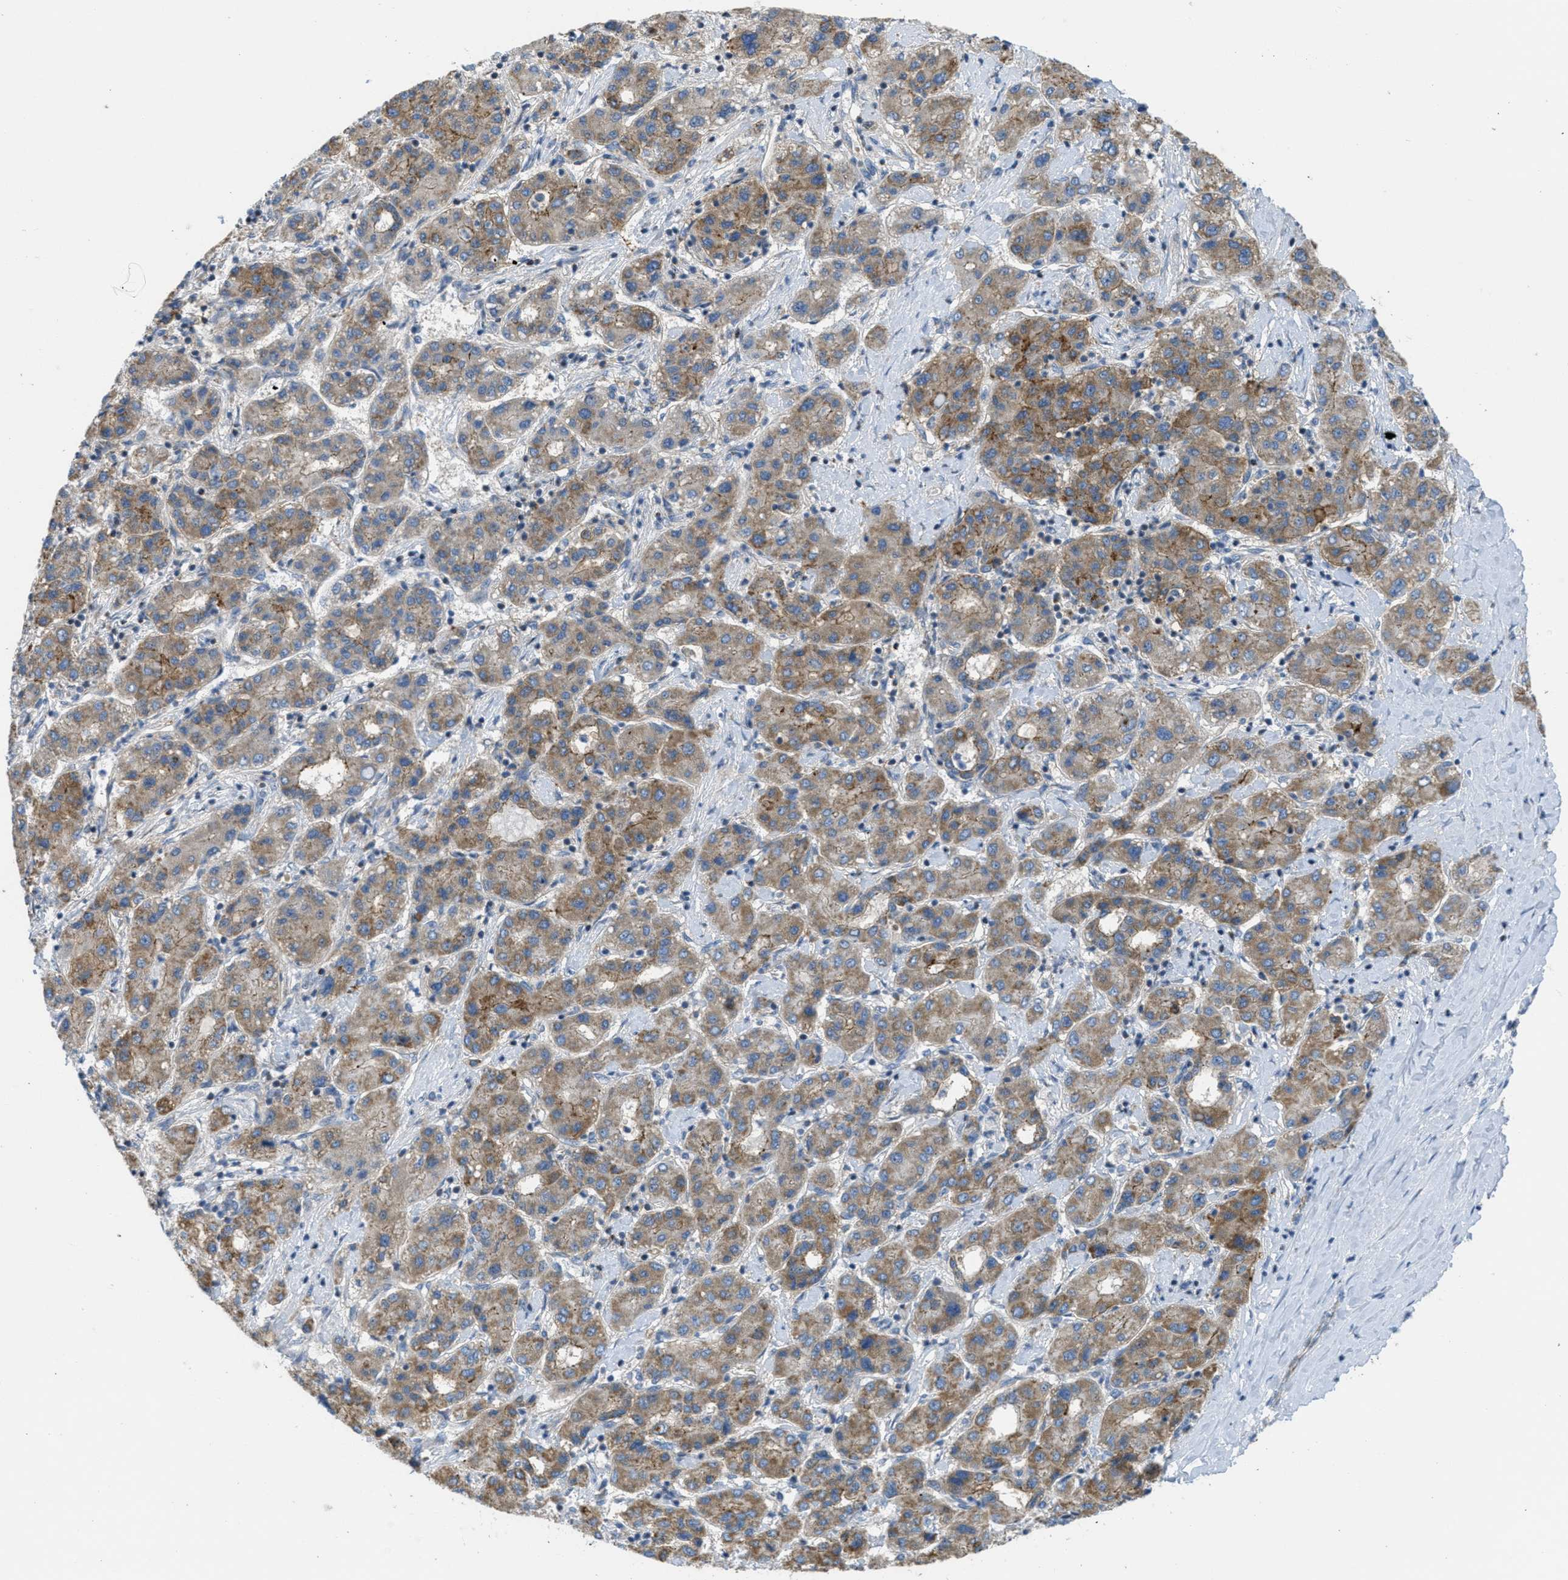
{"staining": {"intensity": "moderate", "quantity": ">75%", "location": "cytoplasmic/membranous"}, "tissue": "liver cancer", "cell_type": "Tumor cells", "image_type": "cancer", "snomed": [{"axis": "morphology", "description": "Carcinoma, Hepatocellular, NOS"}, {"axis": "topography", "description": "Liver"}], "caption": "There is medium levels of moderate cytoplasmic/membranous expression in tumor cells of hepatocellular carcinoma (liver), as demonstrated by immunohistochemical staining (brown color).", "gene": "BTN3A1", "patient": {"sex": "male", "age": 65}}